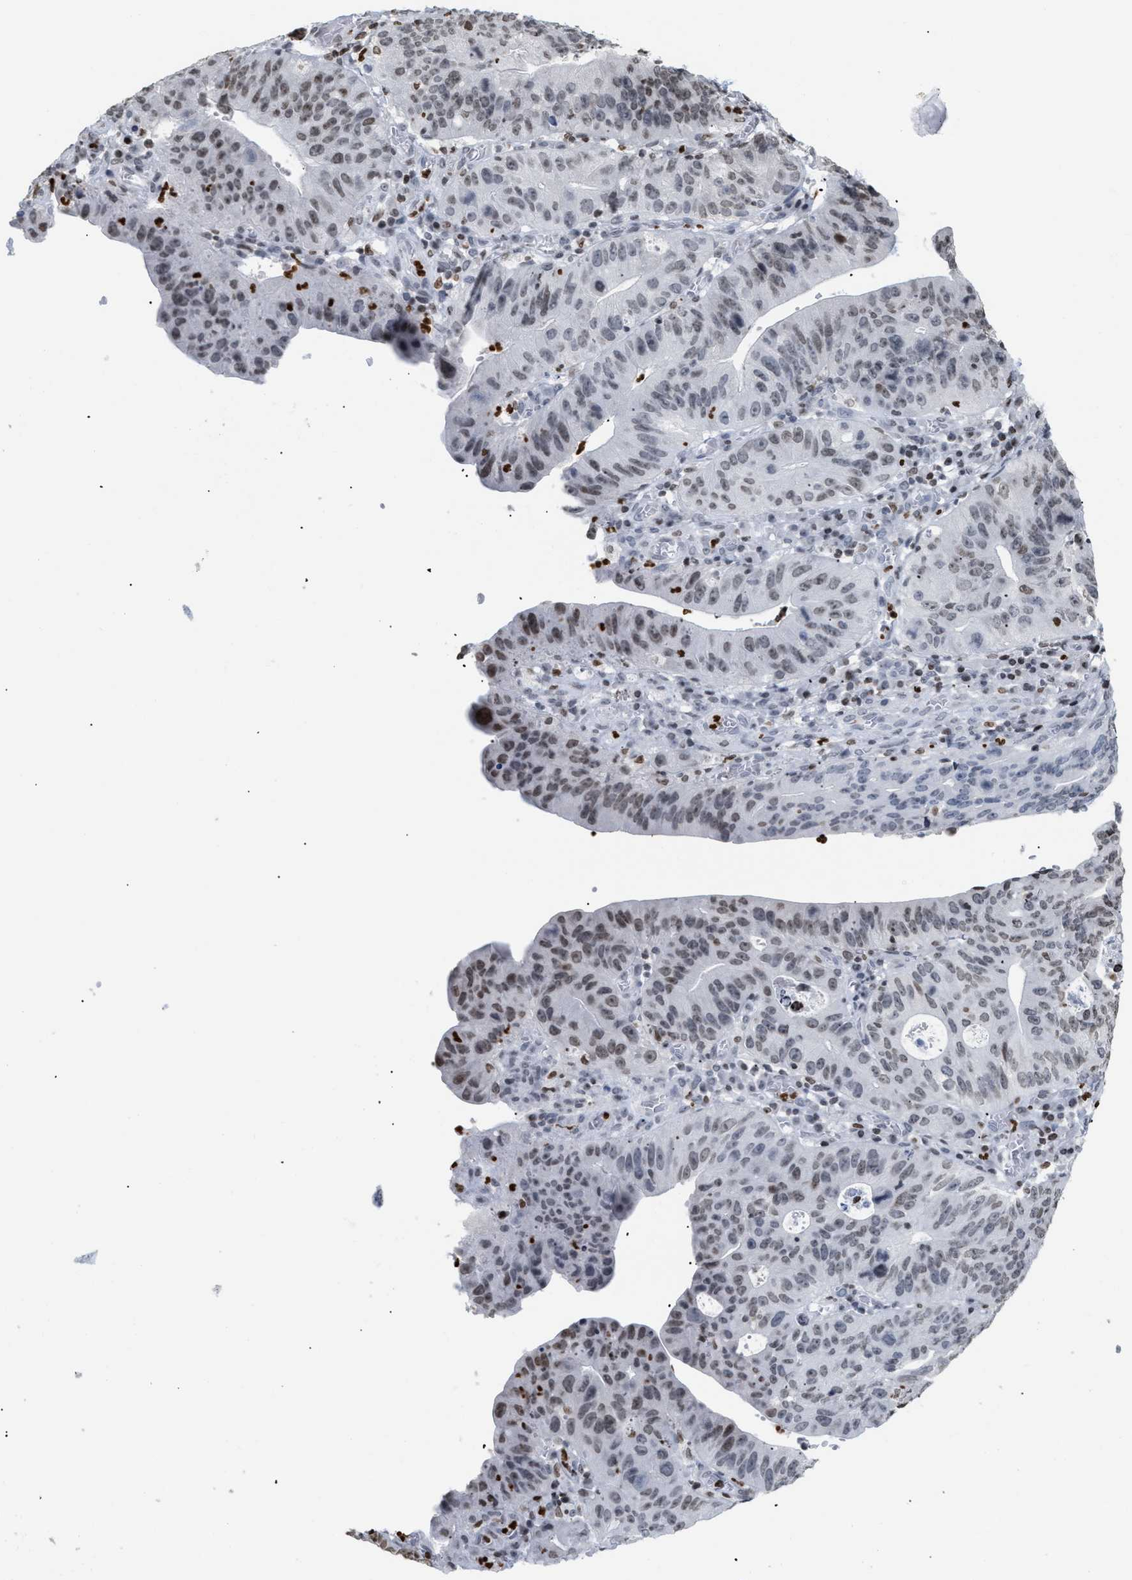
{"staining": {"intensity": "weak", "quantity": ">75%", "location": "nuclear"}, "tissue": "stomach cancer", "cell_type": "Tumor cells", "image_type": "cancer", "snomed": [{"axis": "morphology", "description": "Adenocarcinoma, NOS"}, {"axis": "topography", "description": "Stomach"}], "caption": "Human stomach cancer (adenocarcinoma) stained with a brown dye reveals weak nuclear positive positivity in about >75% of tumor cells.", "gene": "HMGN2", "patient": {"sex": "male", "age": 59}}